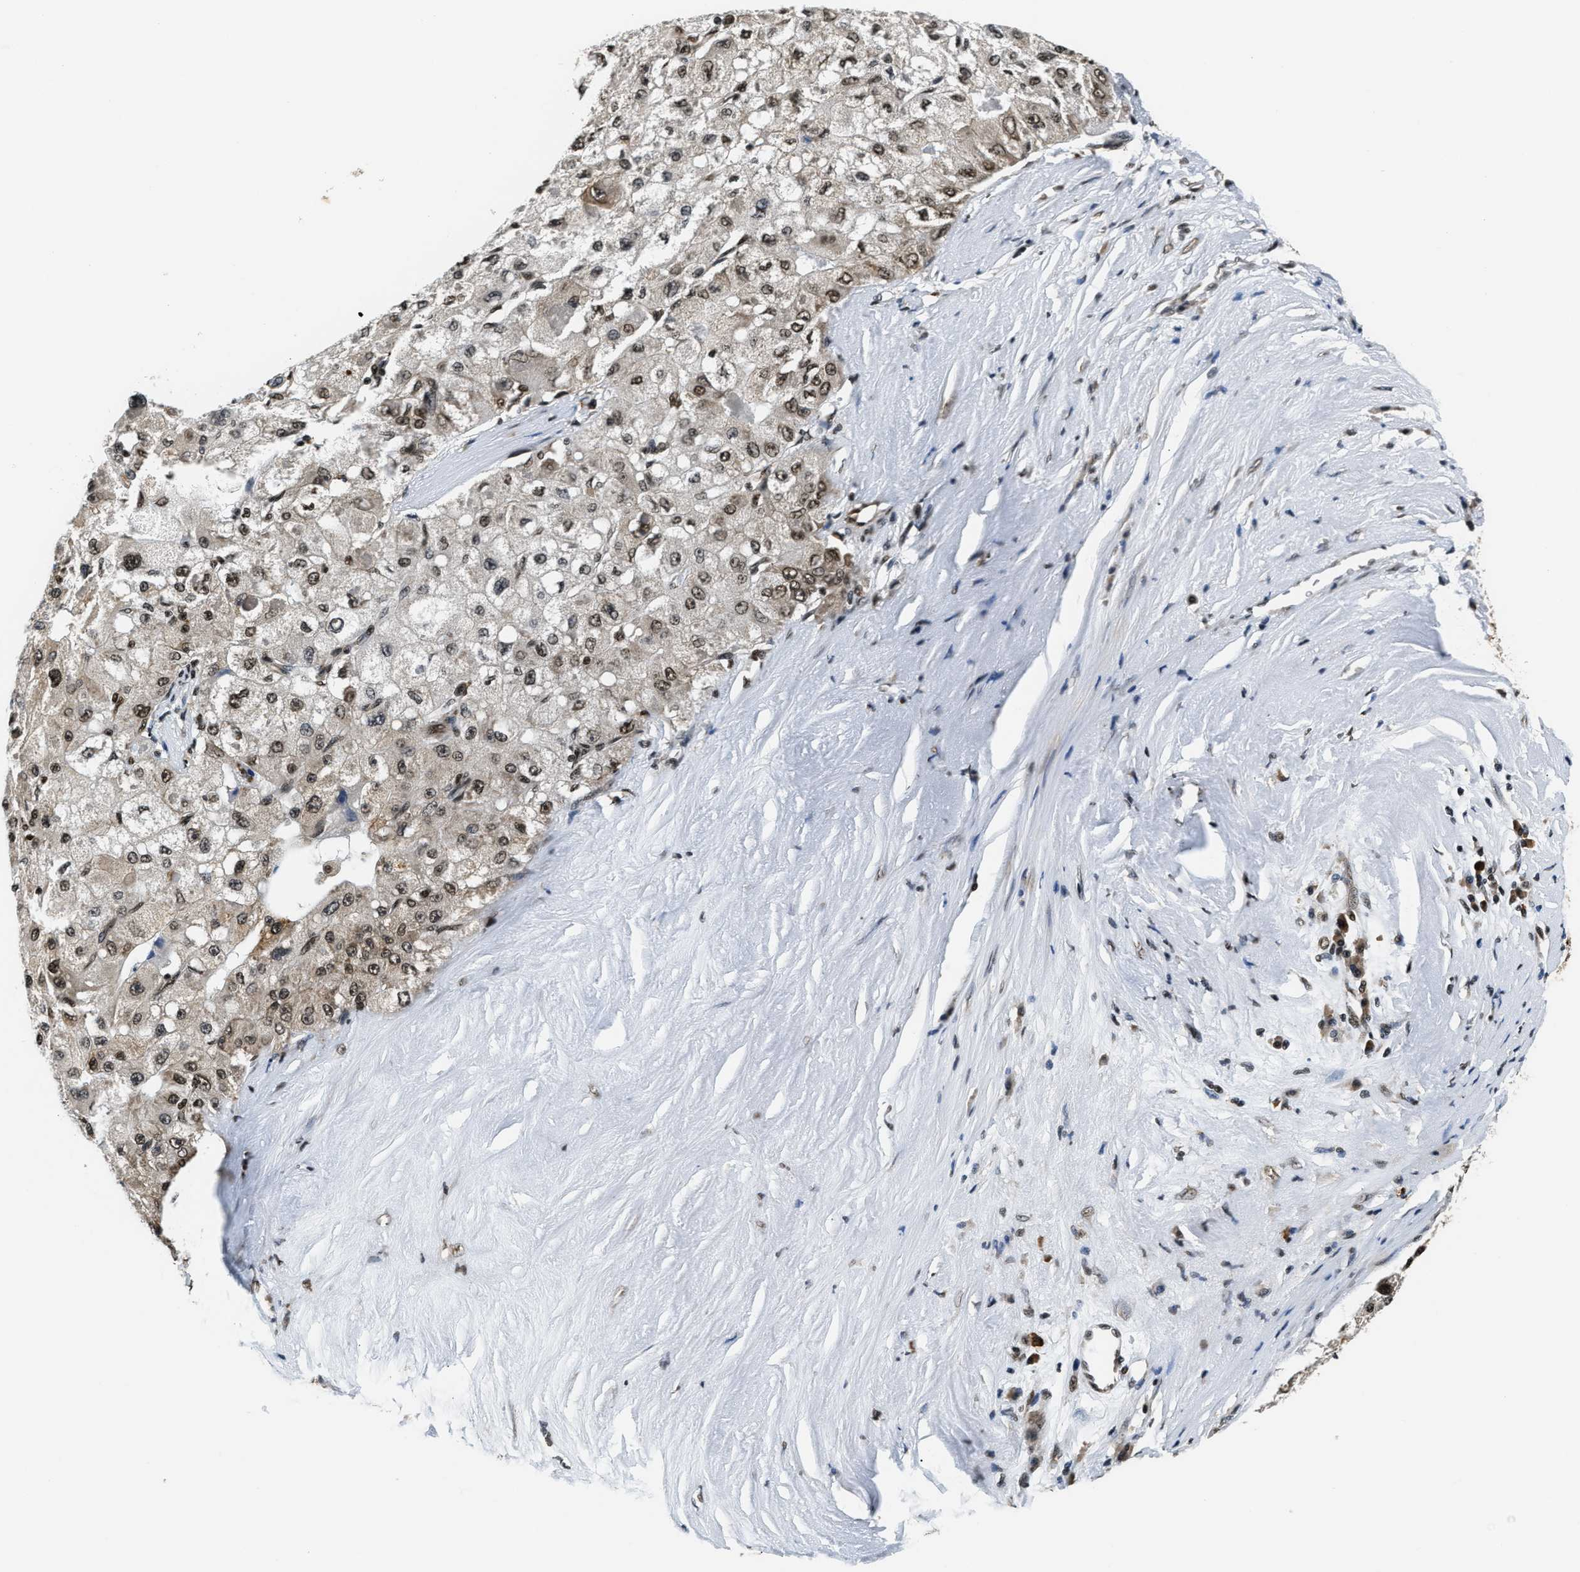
{"staining": {"intensity": "strong", "quantity": "25%-75%", "location": "nuclear"}, "tissue": "liver cancer", "cell_type": "Tumor cells", "image_type": "cancer", "snomed": [{"axis": "morphology", "description": "Carcinoma, Hepatocellular, NOS"}, {"axis": "topography", "description": "Liver"}], "caption": "An IHC image of neoplastic tissue is shown. Protein staining in brown highlights strong nuclear positivity in liver hepatocellular carcinoma within tumor cells.", "gene": "CCNDBP1", "patient": {"sex": "male", "age": 80}}